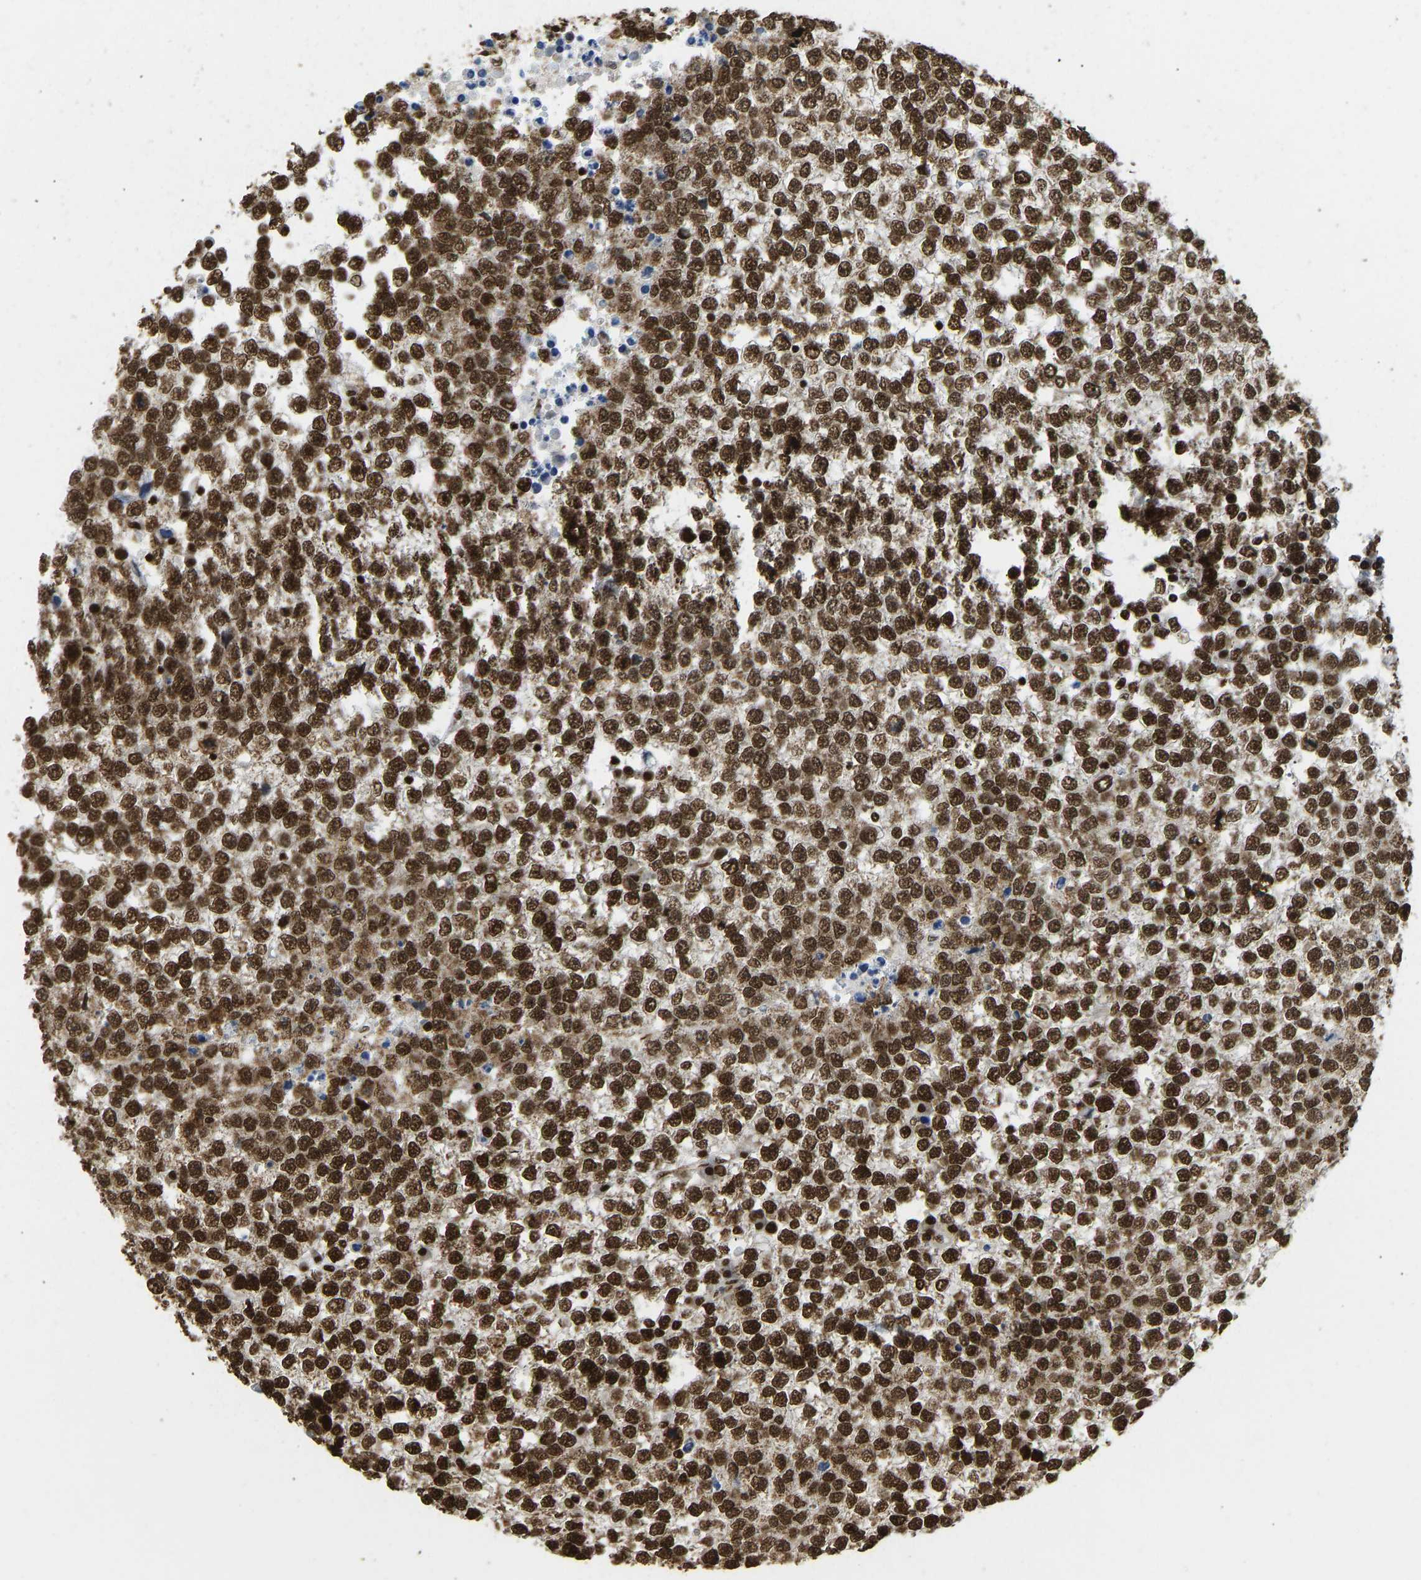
{"staining": {"intensity": "strong", "quantity": ">75%", "location": "nuclear"}, "tissue": "testis cancer", "cell_type": "Tumor cells", "image_type": "cancer", "snomed": [{"axis": "morphology", "description": "Seminoma, NOS"}, {"axis": "topography", "description": "Testis"}], "caption": "Human testis cancer stained with a brown dye exhibits strong nuclear positive expression in approximately >75% of tumor cells.", "gene": "ZSCAN20", "patient": {"sex": "male", "age": 65}}